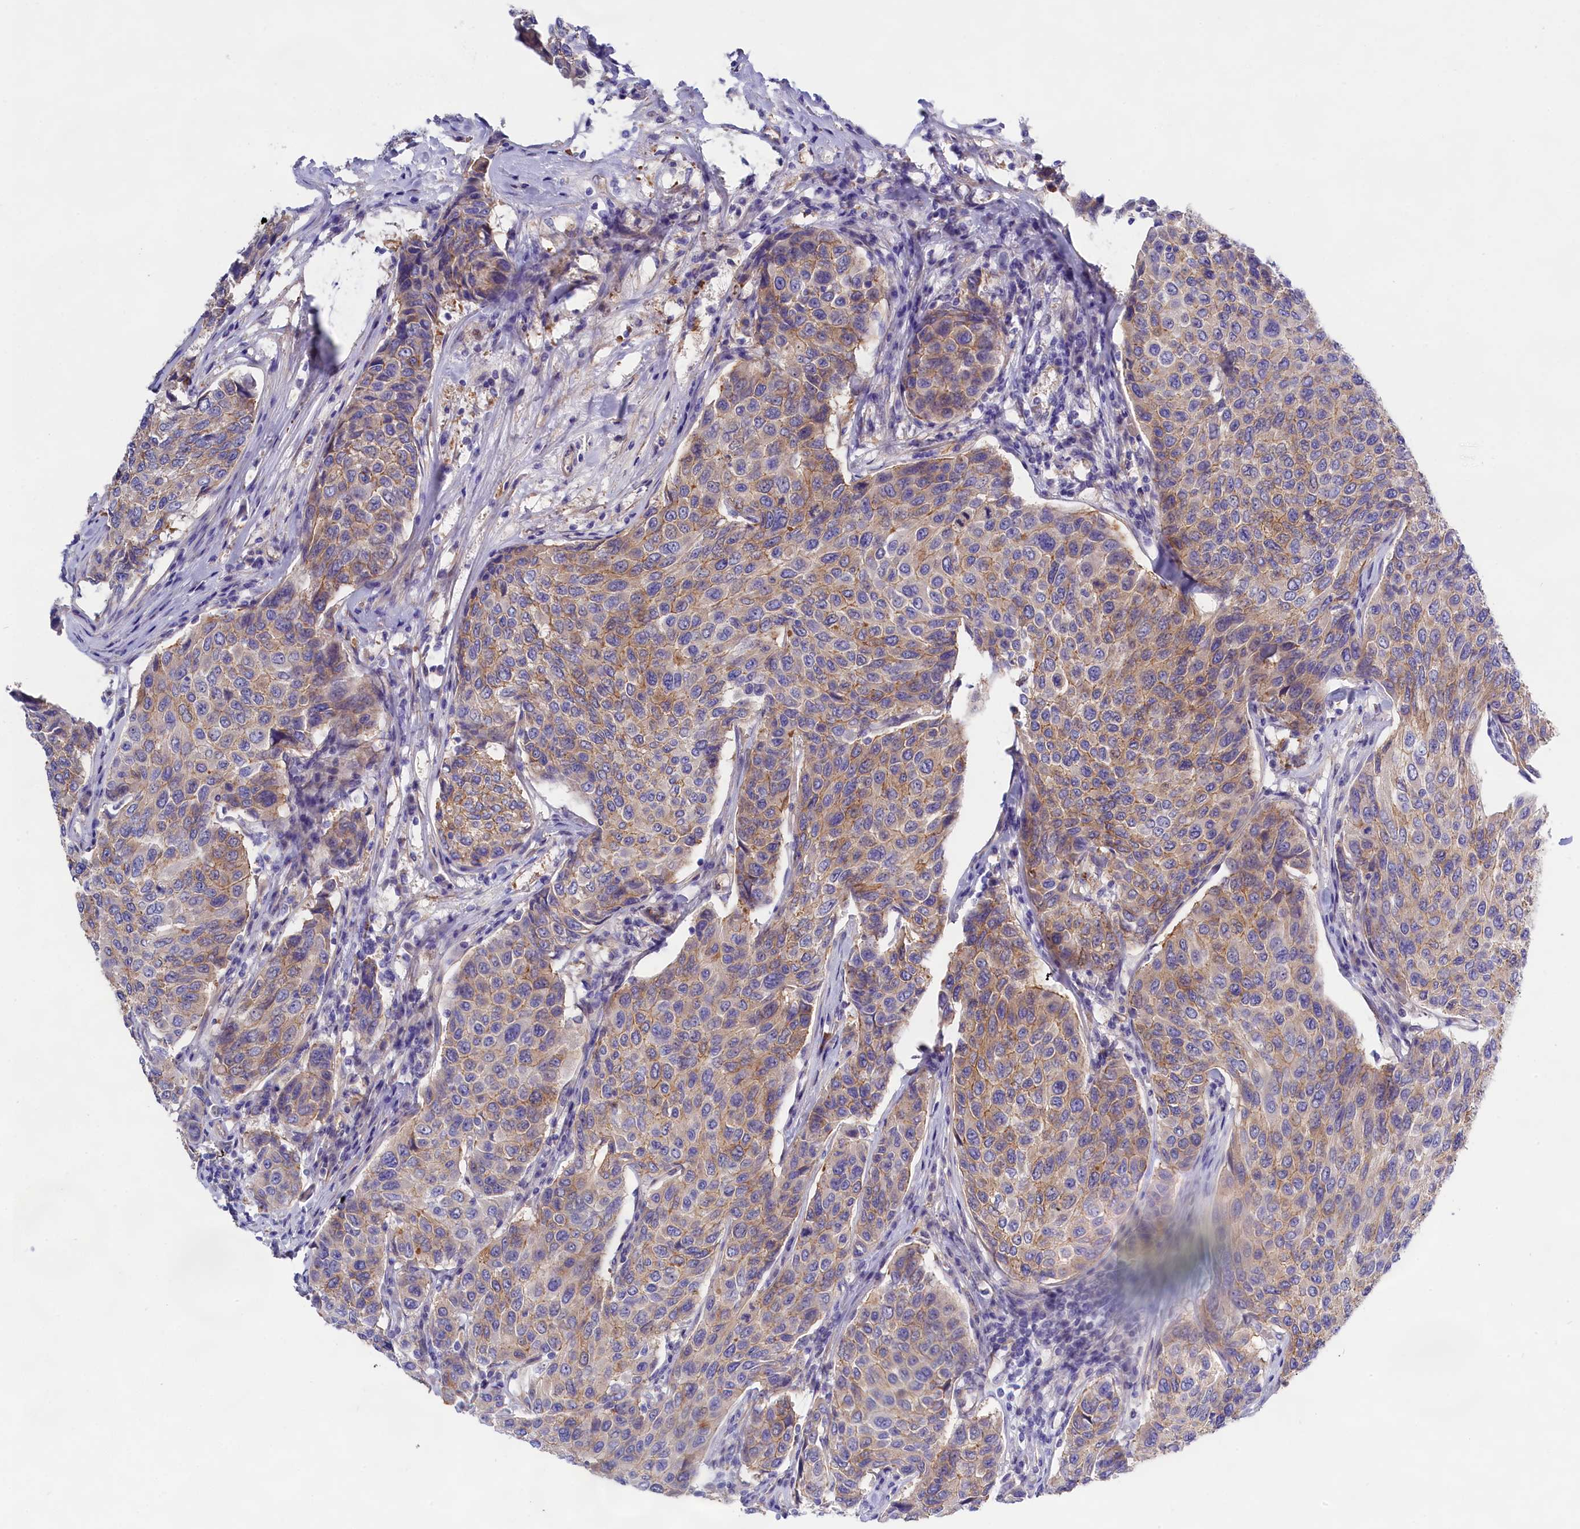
{"staining": {"intensity": "moderate", "quantity": "<25%", "location": "cytoplasmic/membranous"}, "tissue": "breast cancer", "cell_type": "Tumor cells", "image_type": "cancer", "snomed": [{"axis": "morphology", "description": "Duct carcinoma"}, {"axis": "topography", "description": "Breast"}], "caption": "High-magnification brightfield microscopy of infiltrating ductal carcinoma (breast) stained with DAB (brown) and counterstained with hematoxylin (blue). tumor cells exhibit moderate cytoplasmic/membranous positivity is seen in approximately<25% of cells. The staining was performed using DAB, with brown indicating positive protein expression. Nuclei are stained blue with hematoxylin.", "gene": "PPP1R13L", "patient": {"sex": "female", "age": 55}}